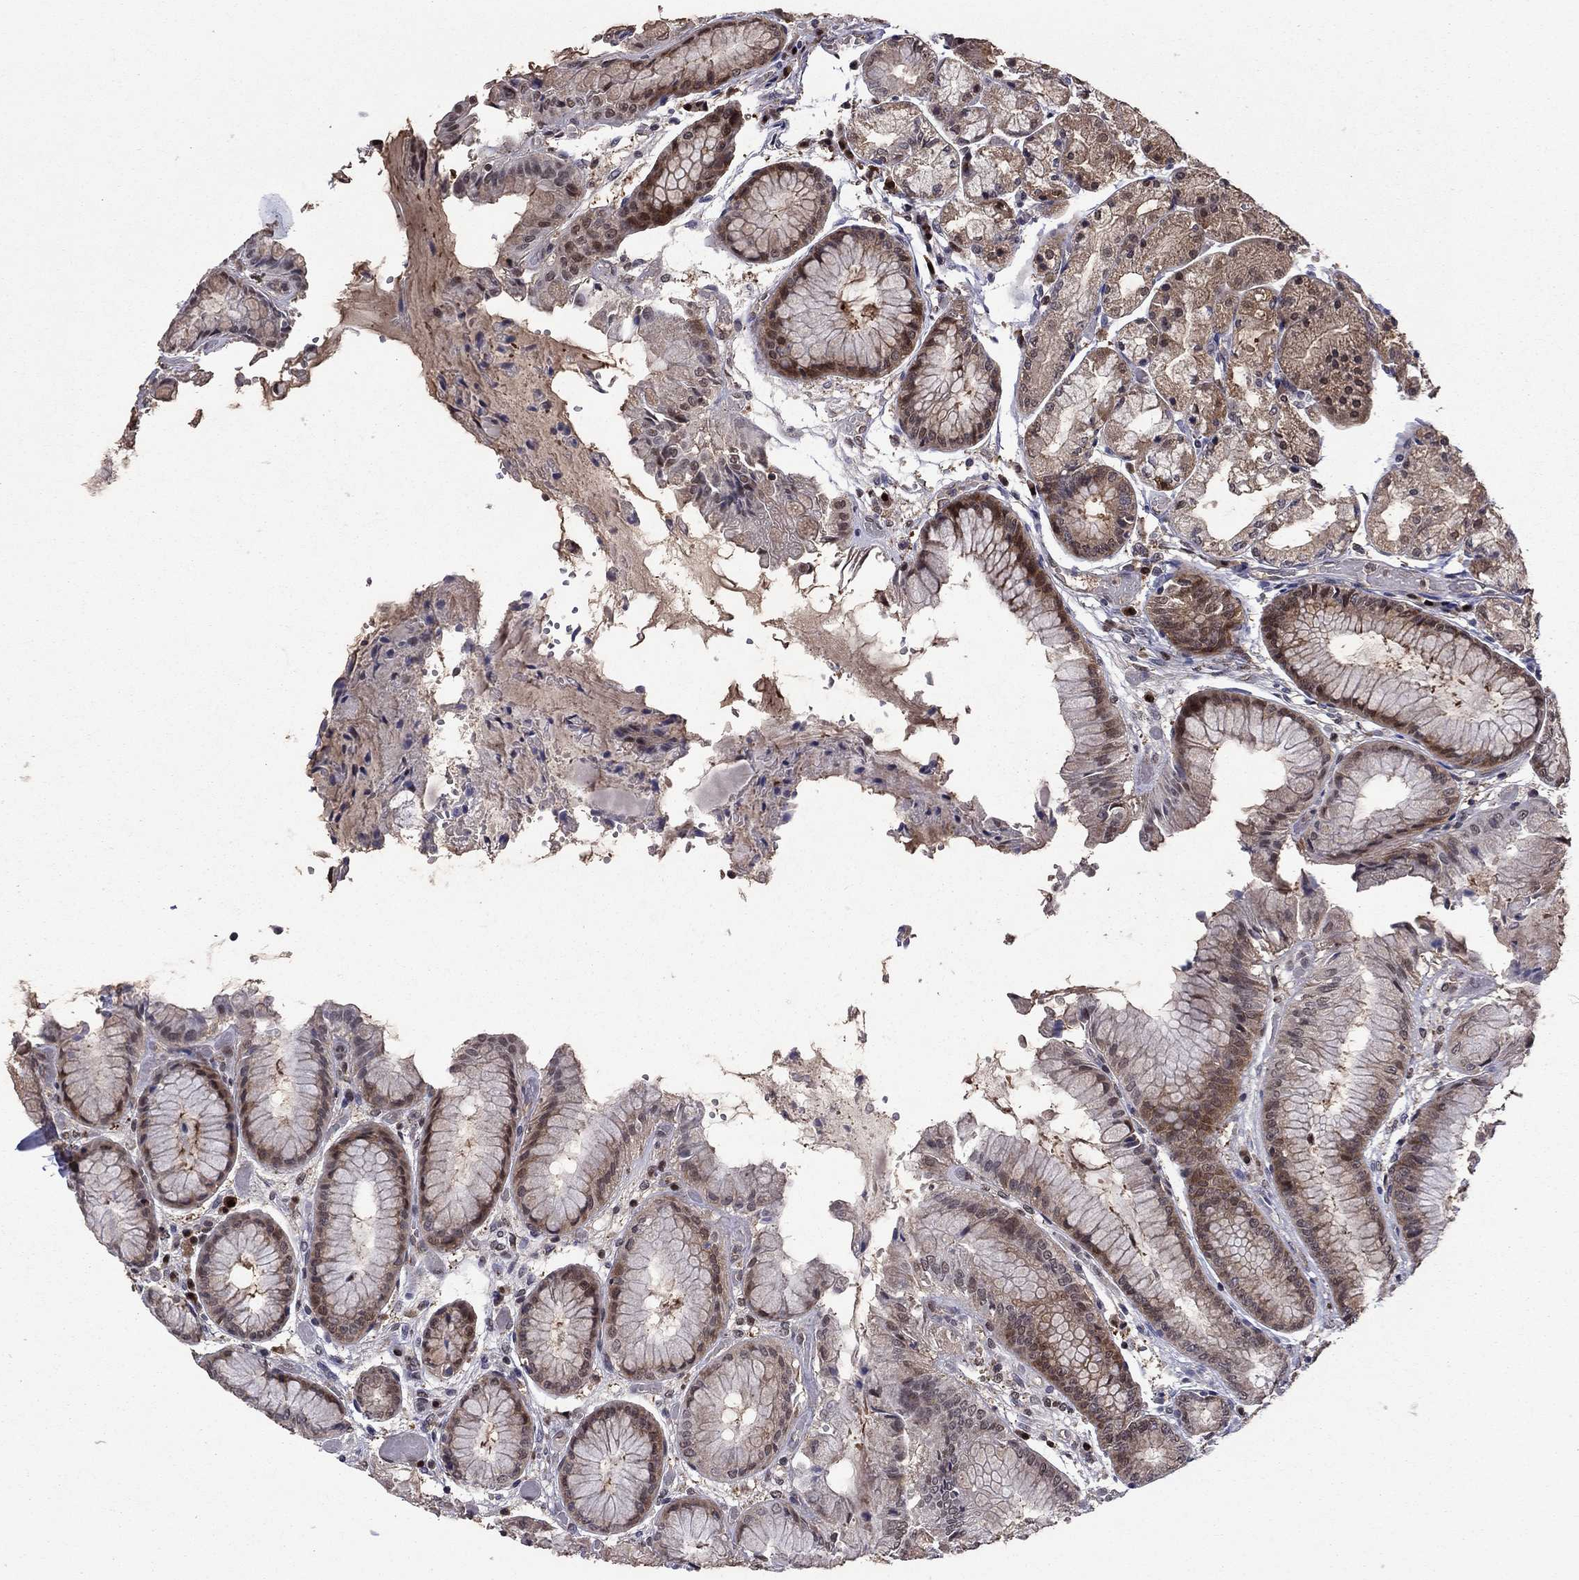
{"staining": {"intensity": "moderate", "quantity": "<25%", "location": "cytoplasmic/membranous,nuclear"}, "tissue": "stomach", "cell_type": "Glandular cells", "image_type": "normal", "snomed": [{"axis": "morphology", "description": "Normal tissue, NOS"}, {"axis": "topography", "description": "Stomach, upper"}], "caption": "Protein staining by immunohistochemistry shows moderate cytoplasmic/membranous,nuclear staining in approximately <25% of glandular cells in benign stomach.", "gene": "APPBP2", "patient": {"sex": "male", "age": 72}}